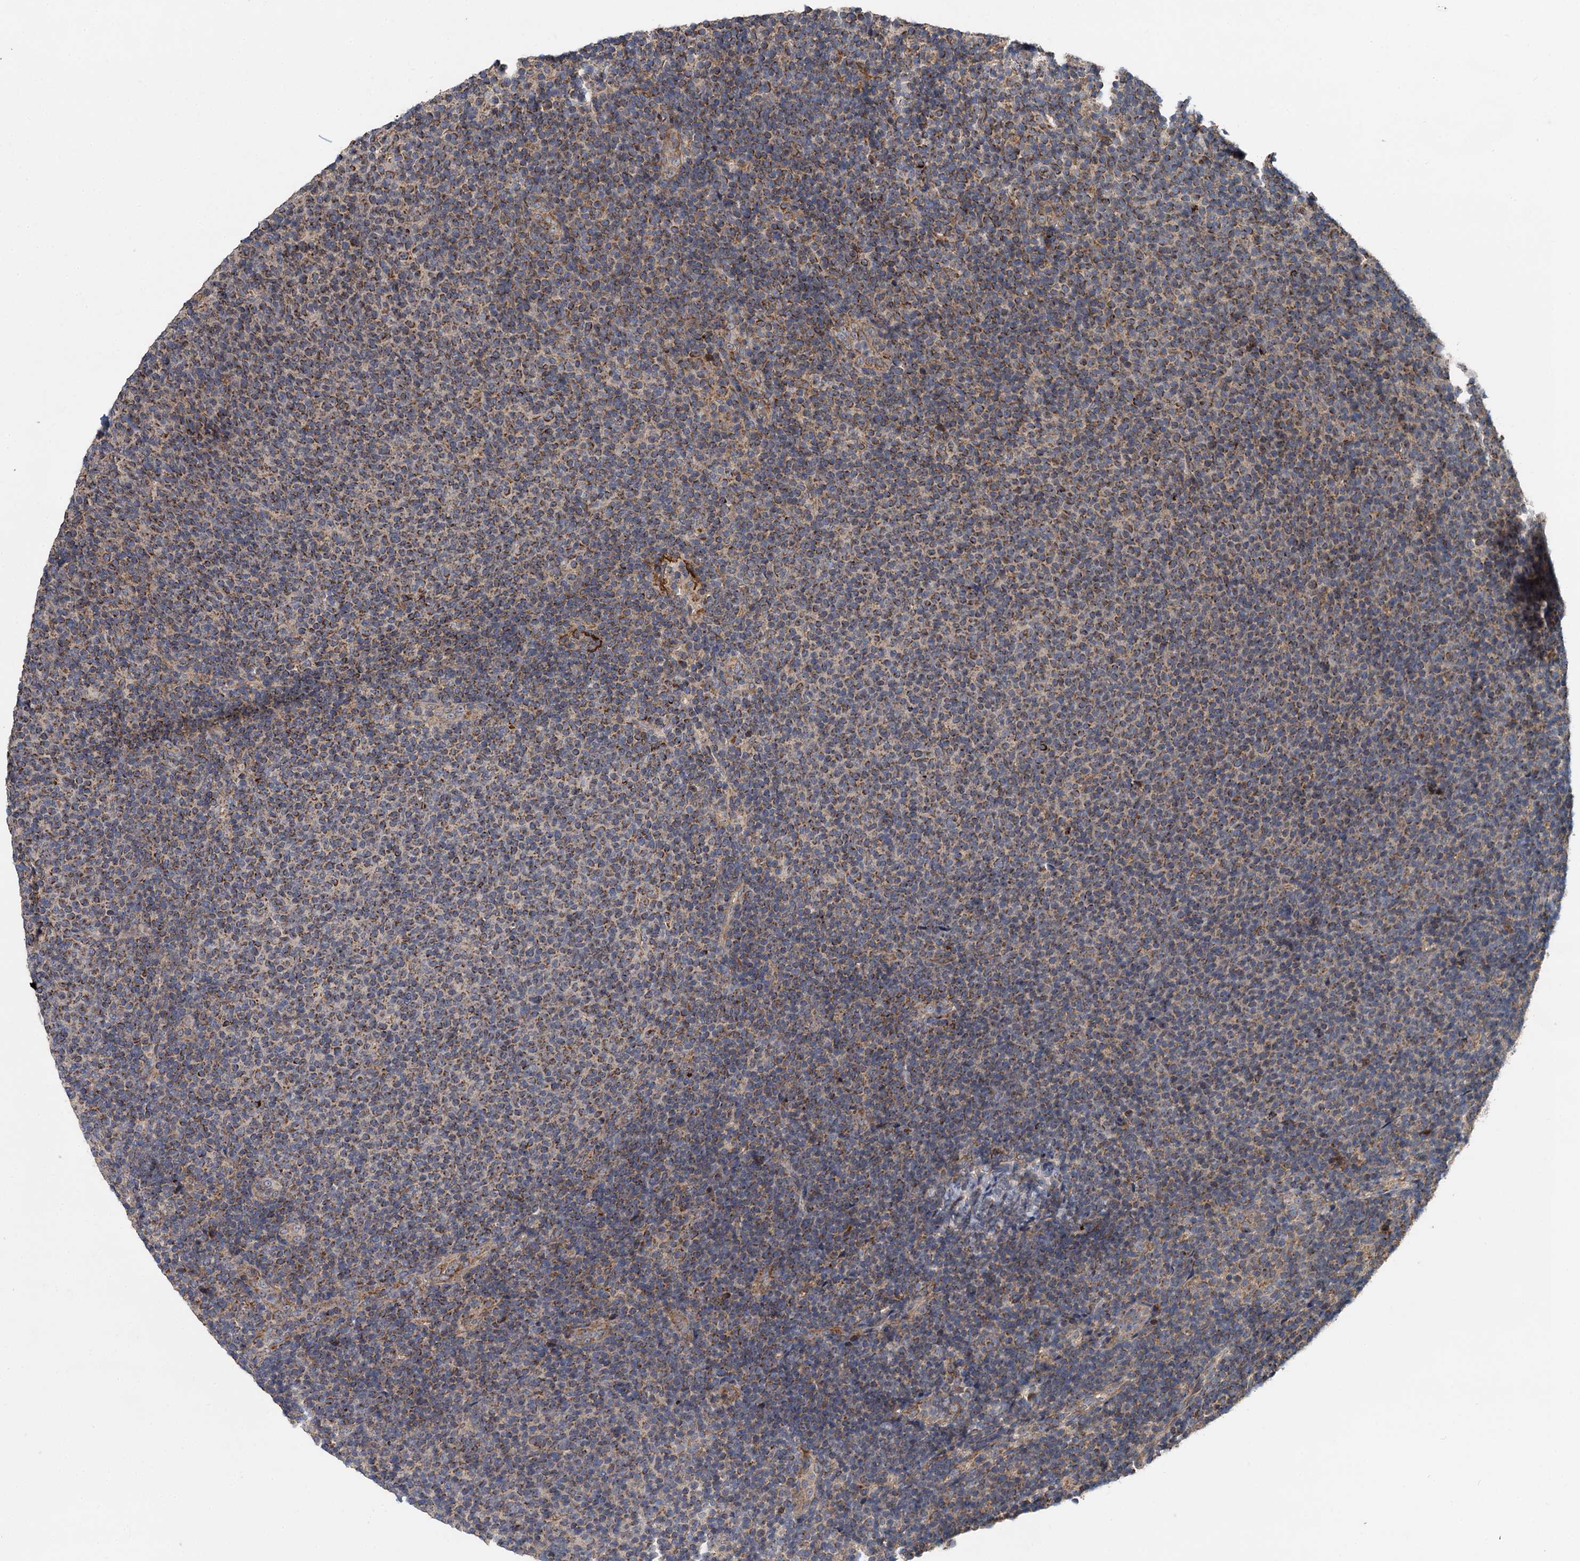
{"staining": {"intensity": "moderate", "quantity": ">75%", "location": "cytoplasmic/membranous"}, "tissue": "lymphoma", "cell_type": "Tumor cells", "image_type": "cancer", "snomed": [{"axis": "morphology", "description": "Malignant lymphoma, non-Hodgkin's type, Low grade"}, {"axis": "topography", "description": "Lymph node"}], "caption": "The image displays a brown stain indicating the presence of a protein in the cytoplasmic/membranous of tumor cells in malignant lymphoma, non-Hodgkin's type (low-grade).", "gene": "SPRYD3", "patient": {"sex": "male", "age": 66}}